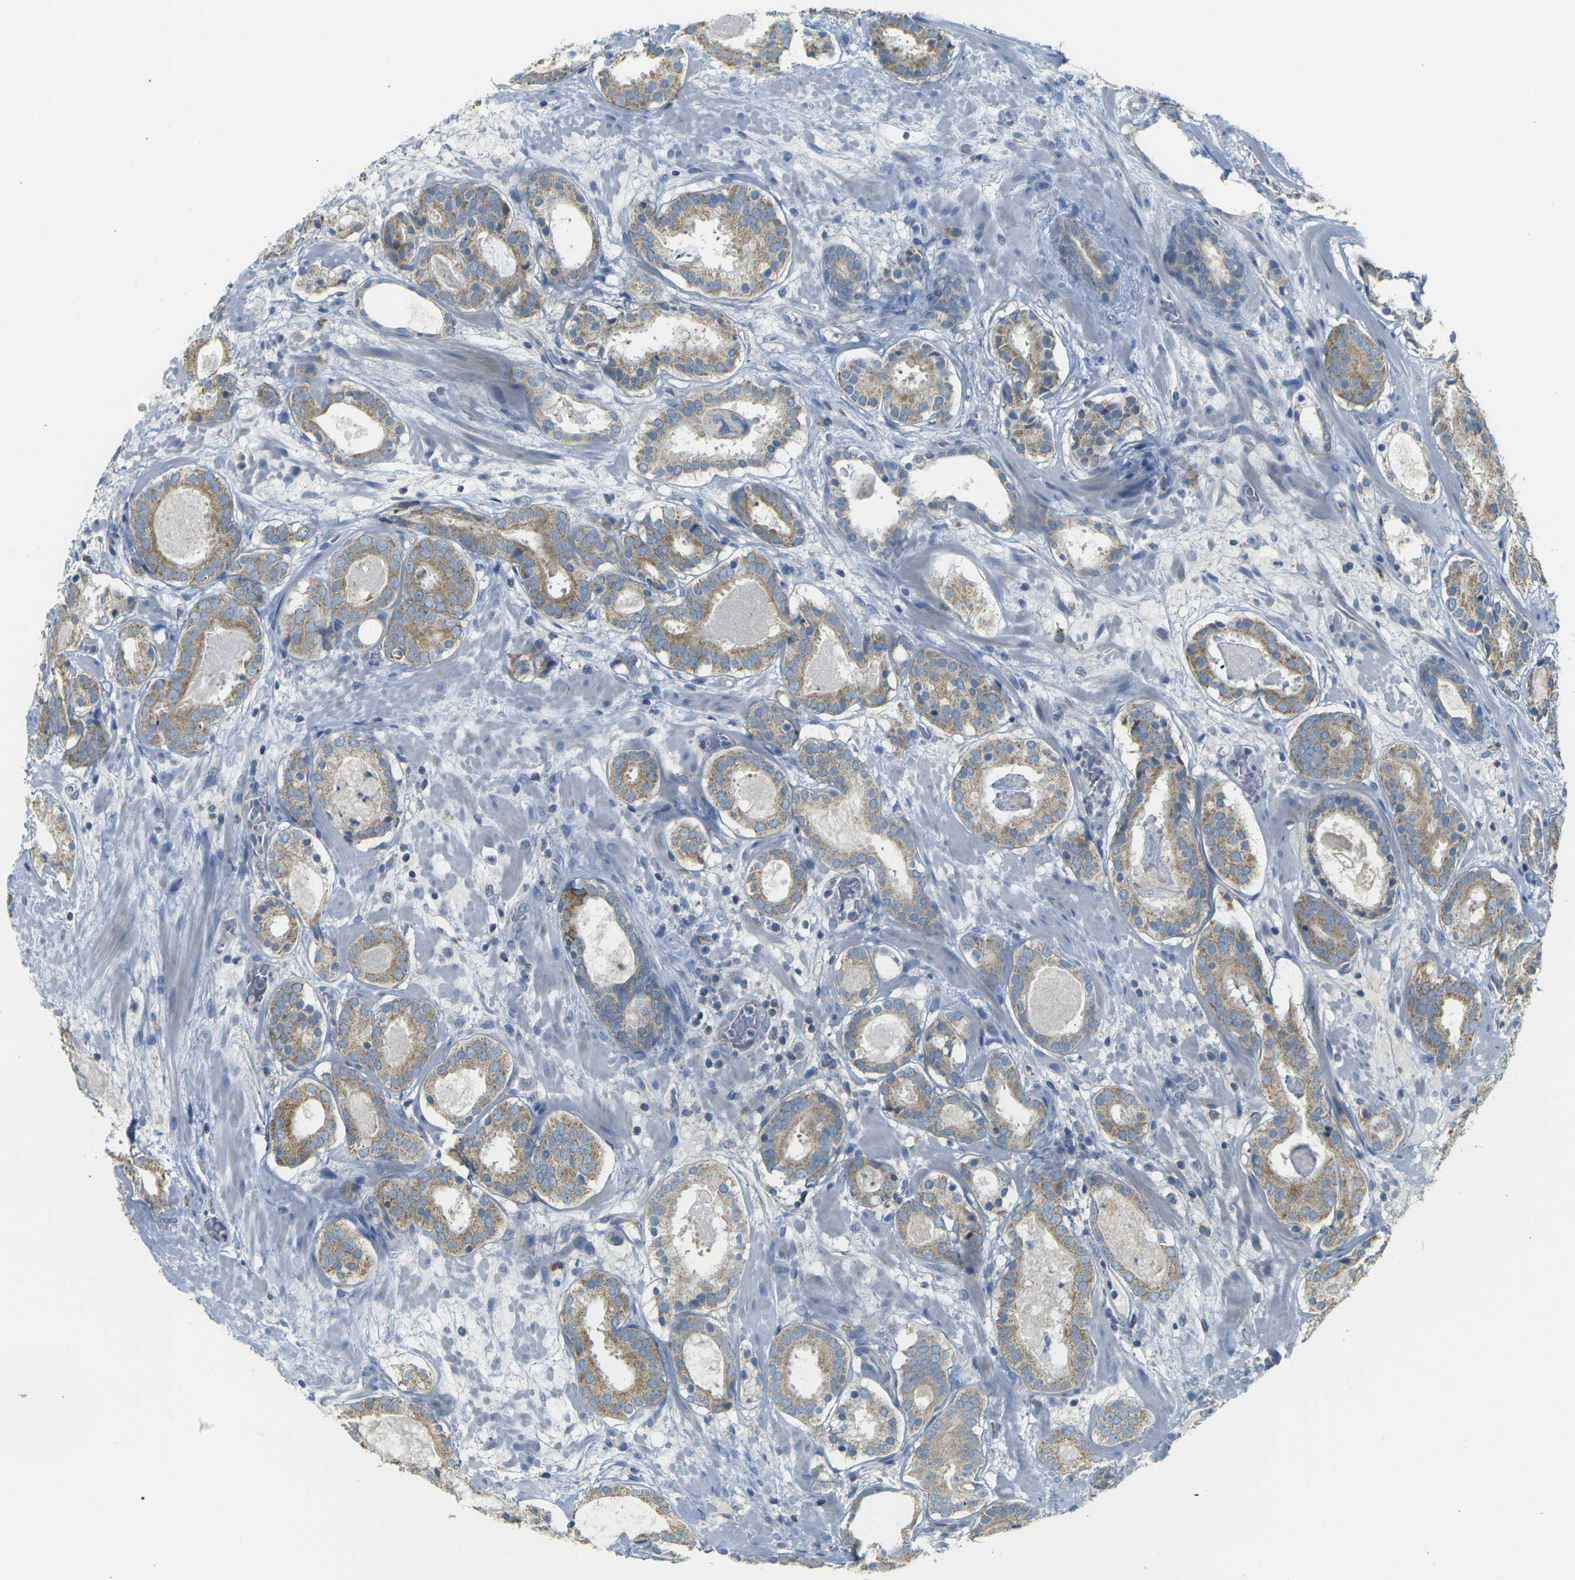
{"staining": {"intensity": "moderate", "quantity": ">75%", "location": "cytoplasmic/membranous"}, "tissue": "prostate cancer", "cell_type": "Tumor cells", "image_type": "cancer", "snomed": [{"axis": "morphology", "description": "Adenocarcinoma, Low grade"}, {"axis": "topography", "description": "Prostate"}], "caption": "Protein expression analysis of prostate adenocarcinoma (low-grade) demonstrates moderate cytoplasmic/membranous positivity in approximately >75% of tumor cells. Nuclei are stained in blue.", "gene": "PARD6B", "patient": {"sex": "male", "age": 69}}